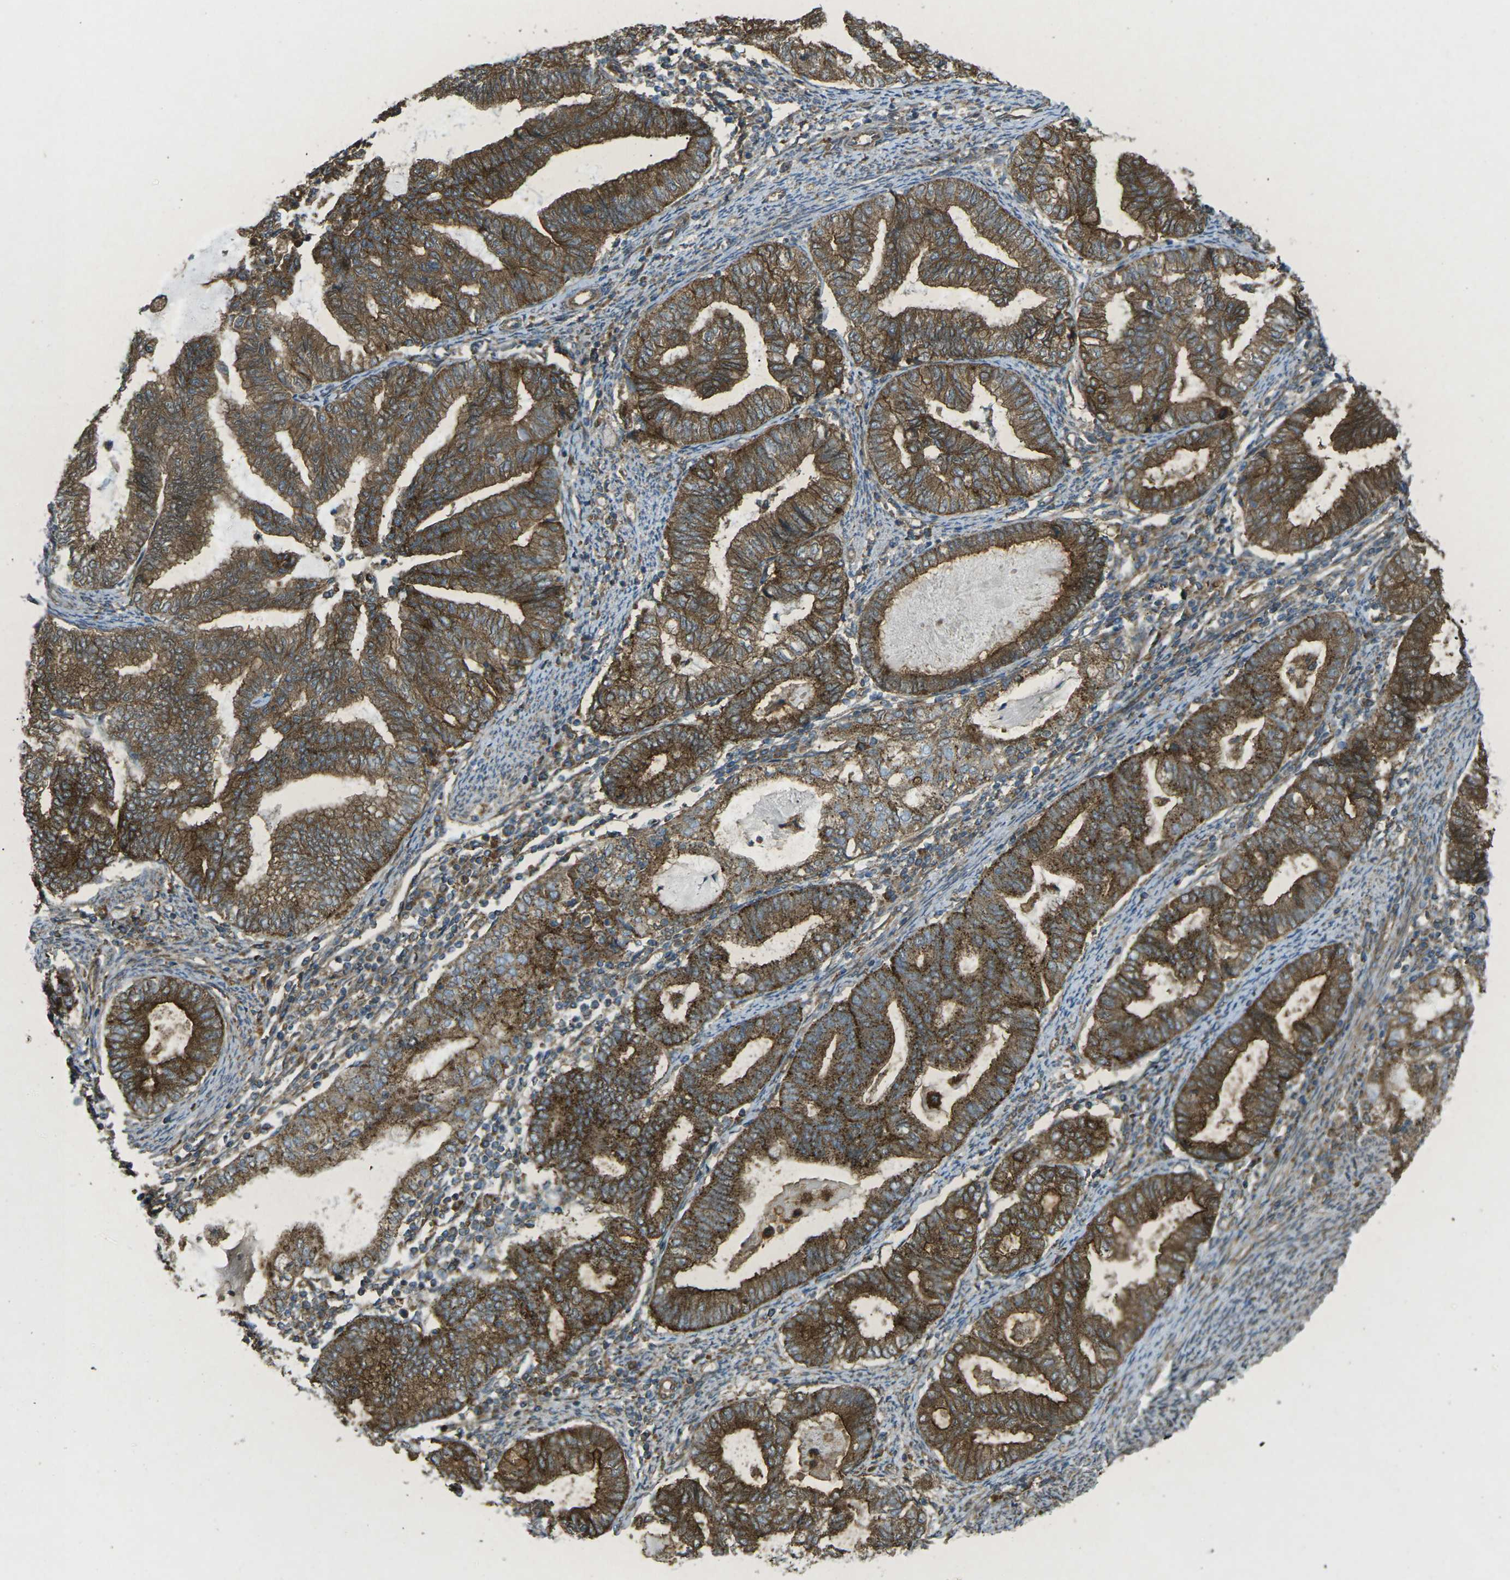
{"staining": {"intensity": "moderate", "quantity": ">75%", "location": "cytoplasmic/membranous"}, "tissue": "endometrial cancer", "cell_type": "Tumor cells", "image_type": "cancer", "snomed": [{"axis": "morphology", "description": "Adenocarcinoma, NOS"}, {"axis": "topography", "description": "Endometrium"}], "caption": "Immunohistochemistry (IHC) image of neoplastic tissue: endometrial cancer (adenocarcinoma) stained using IHC shows medium levels of moderate protein expression localized specifically in the cytoplasmic/membranous of tumor cells, appearing as a cytoplasmic/membranous brown color.", "gene": "CHMP3", "patient": {"sex": "female", "age": 79}}